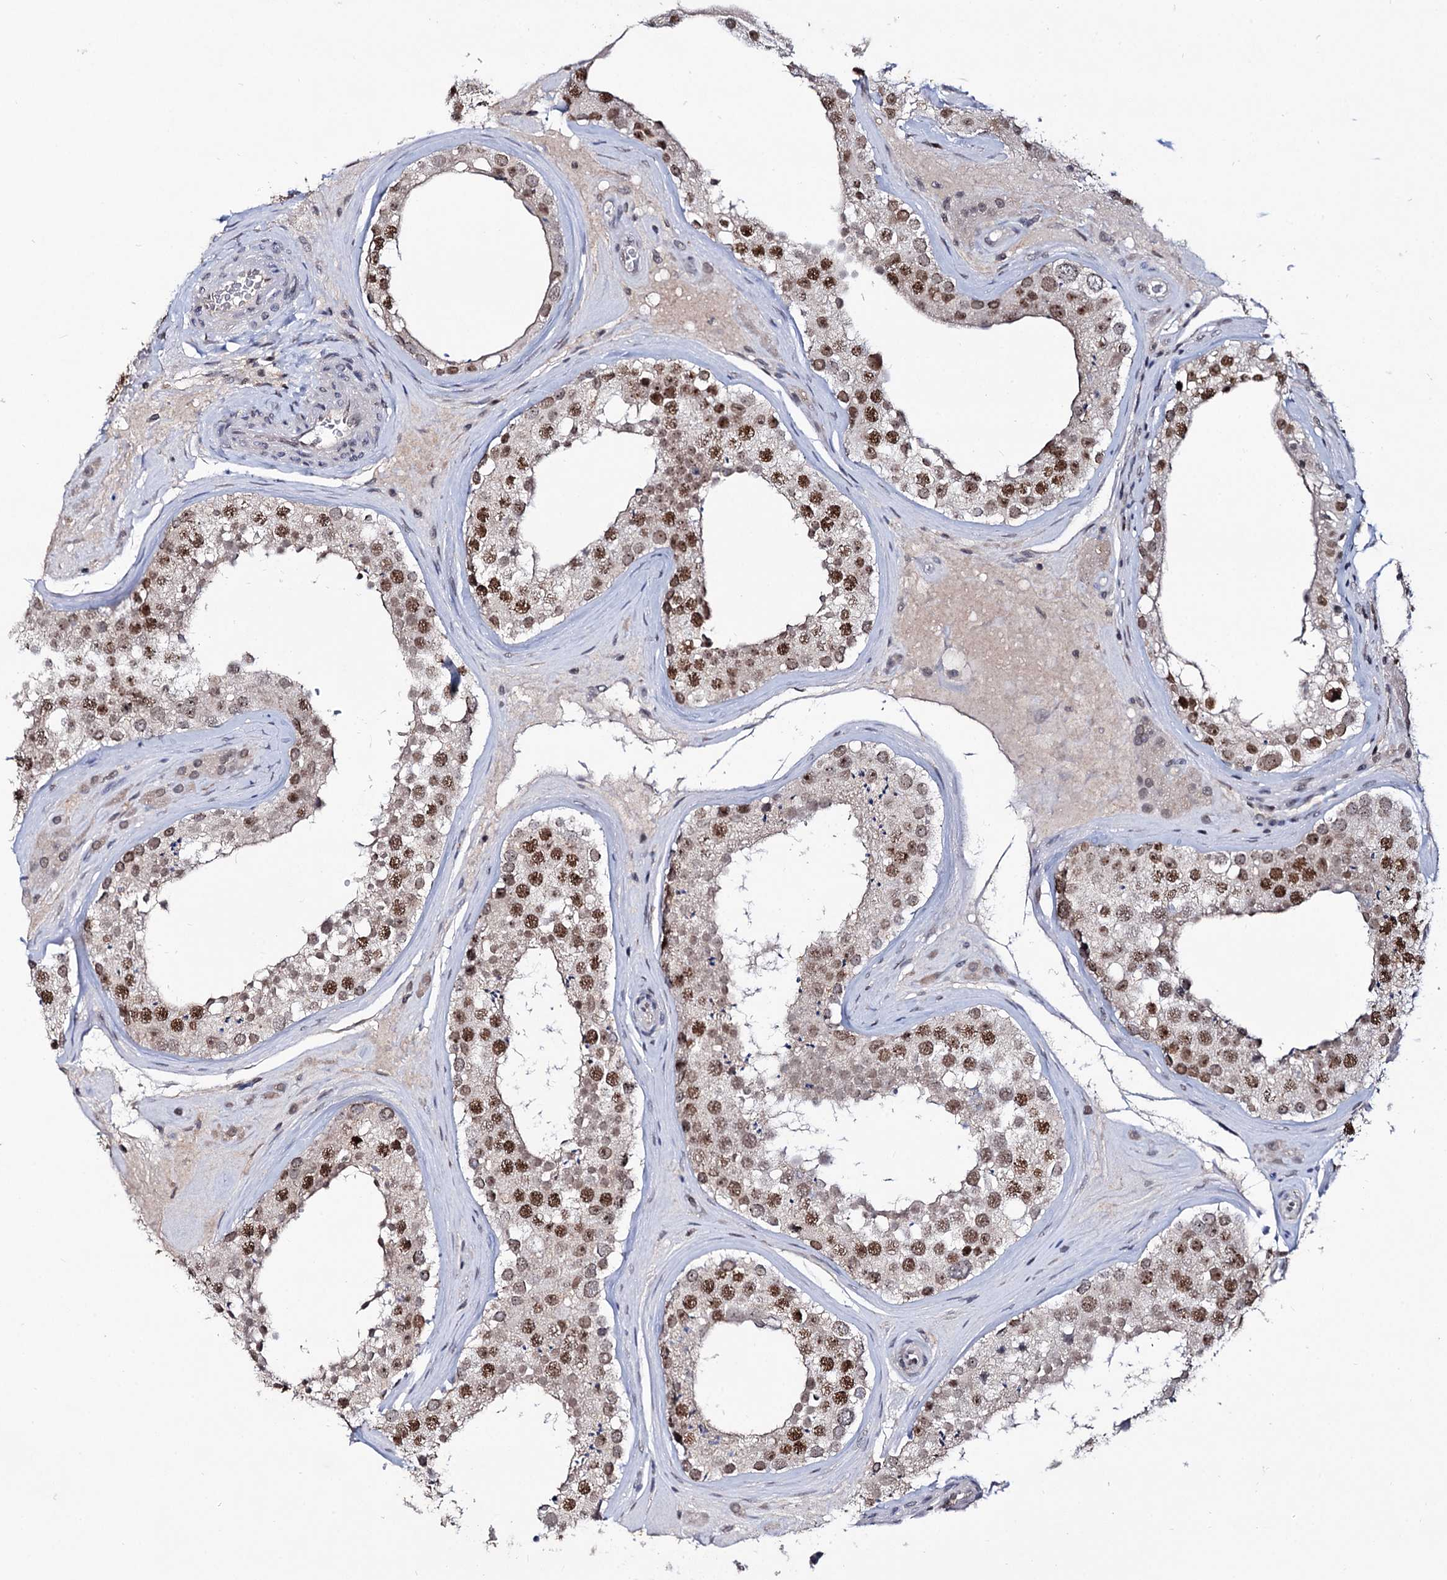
{"staining": {"intensity": "strong", "quantity": ">75%", "location": "nuclear"}, "tissue": "testis", "cell_type": "Cells in seminiferous ducts", "image_type": "normal", "snomed": [{"axis": "morphology", "description": "Normal tissue, NOS"}, {"axis": "topography", "description": "Testis"}], "caption": "High-magnification brightfield microscopy of benign testis stained with DAB (brown) and counterstained with hematoxylin (blue). cells in seminiferous ducts exhibit strong nuclear expression is appreciated in about>75% of cells.", "gene": "SMCHD1", "patient": {"sex": "male", "age": 46}}